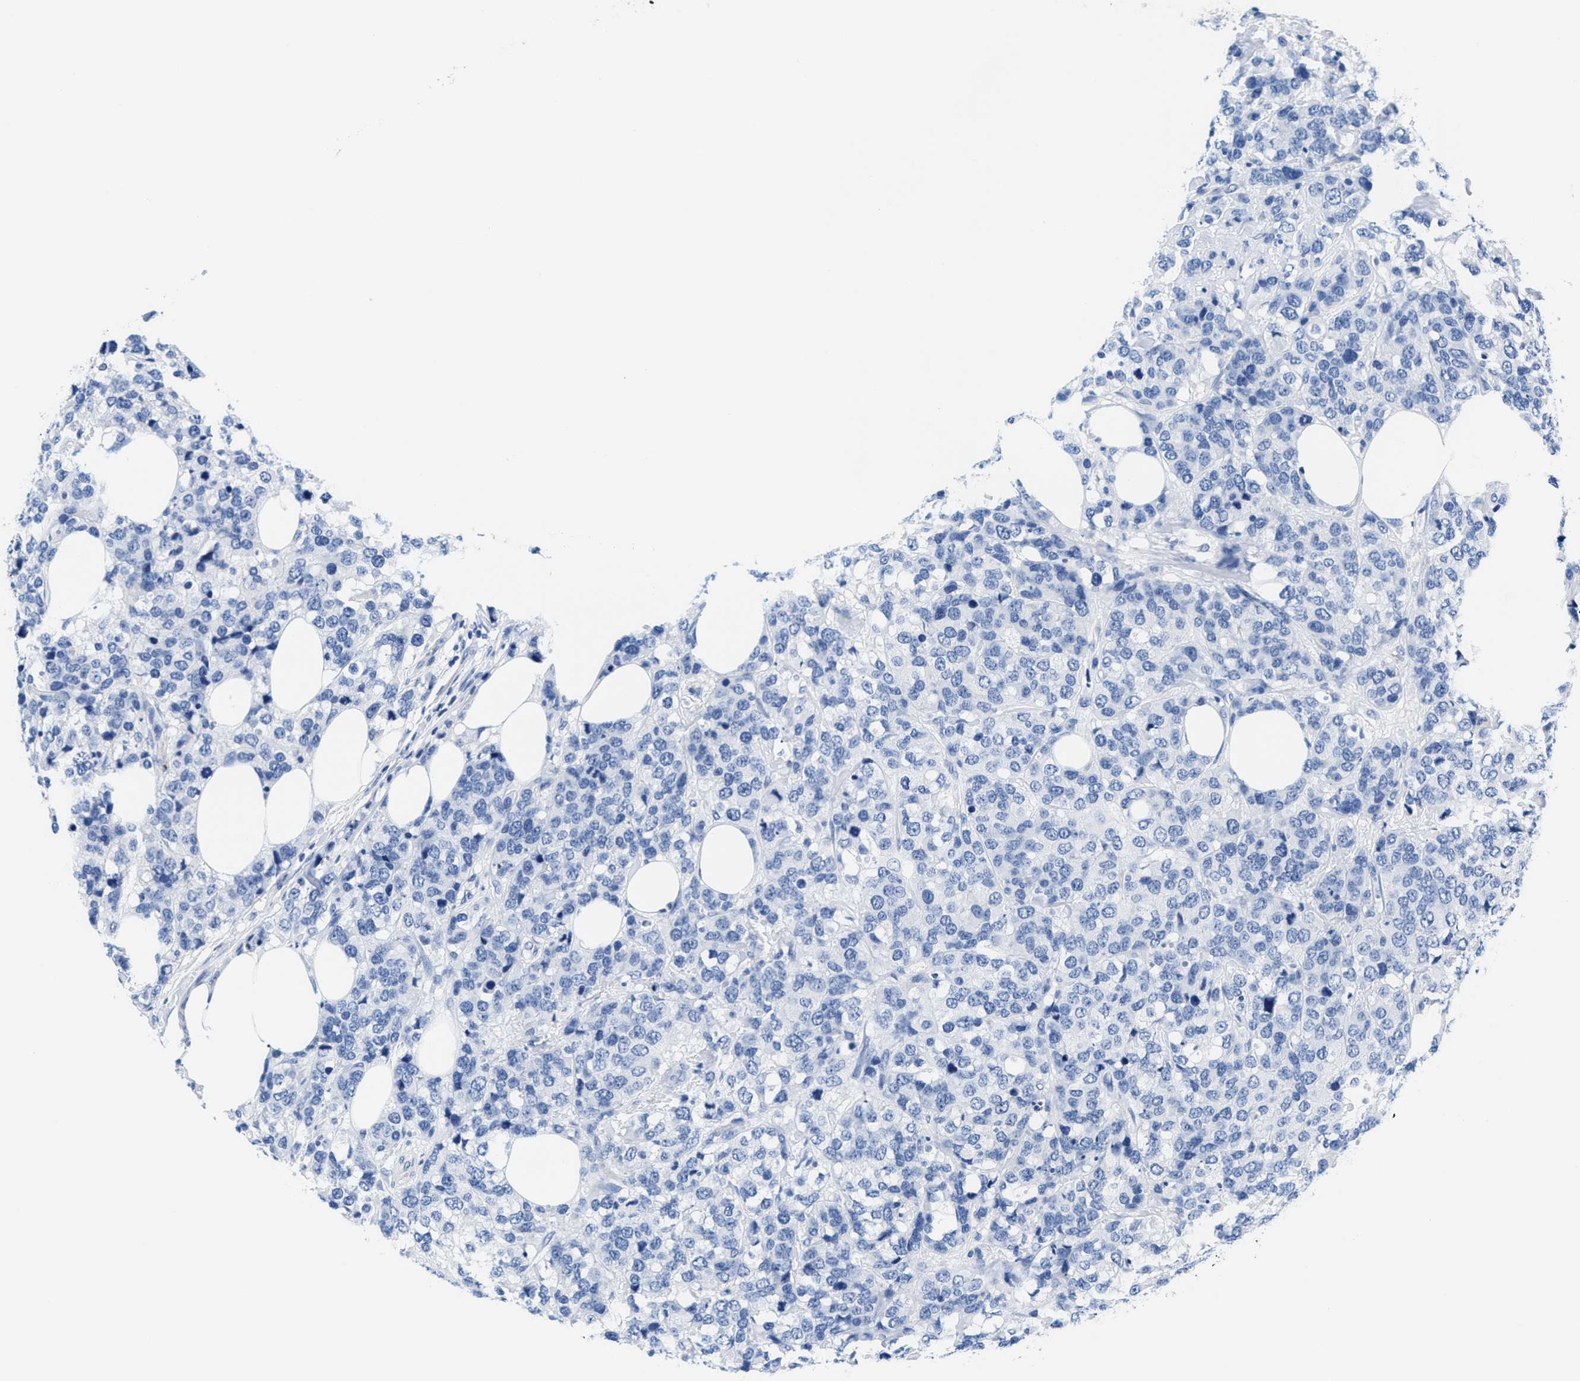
{"staining": {"intensity": "negative", "quantity": "none", "location": "none"}, "tissue": "breast cancer", "cell_type": "Tumor cells", "image_type": "cancer", "snomed": [{"axis": "morphology", "description": "Lobular carcinoma"}, {"axis": "topography", "description": "Breast"}], "caption": "Protein analysis of breast cancer demonstrates no significant positivity in tumor cells.", "gene": "SLFN13", "patient": {"sex": "female", "age": 59}}